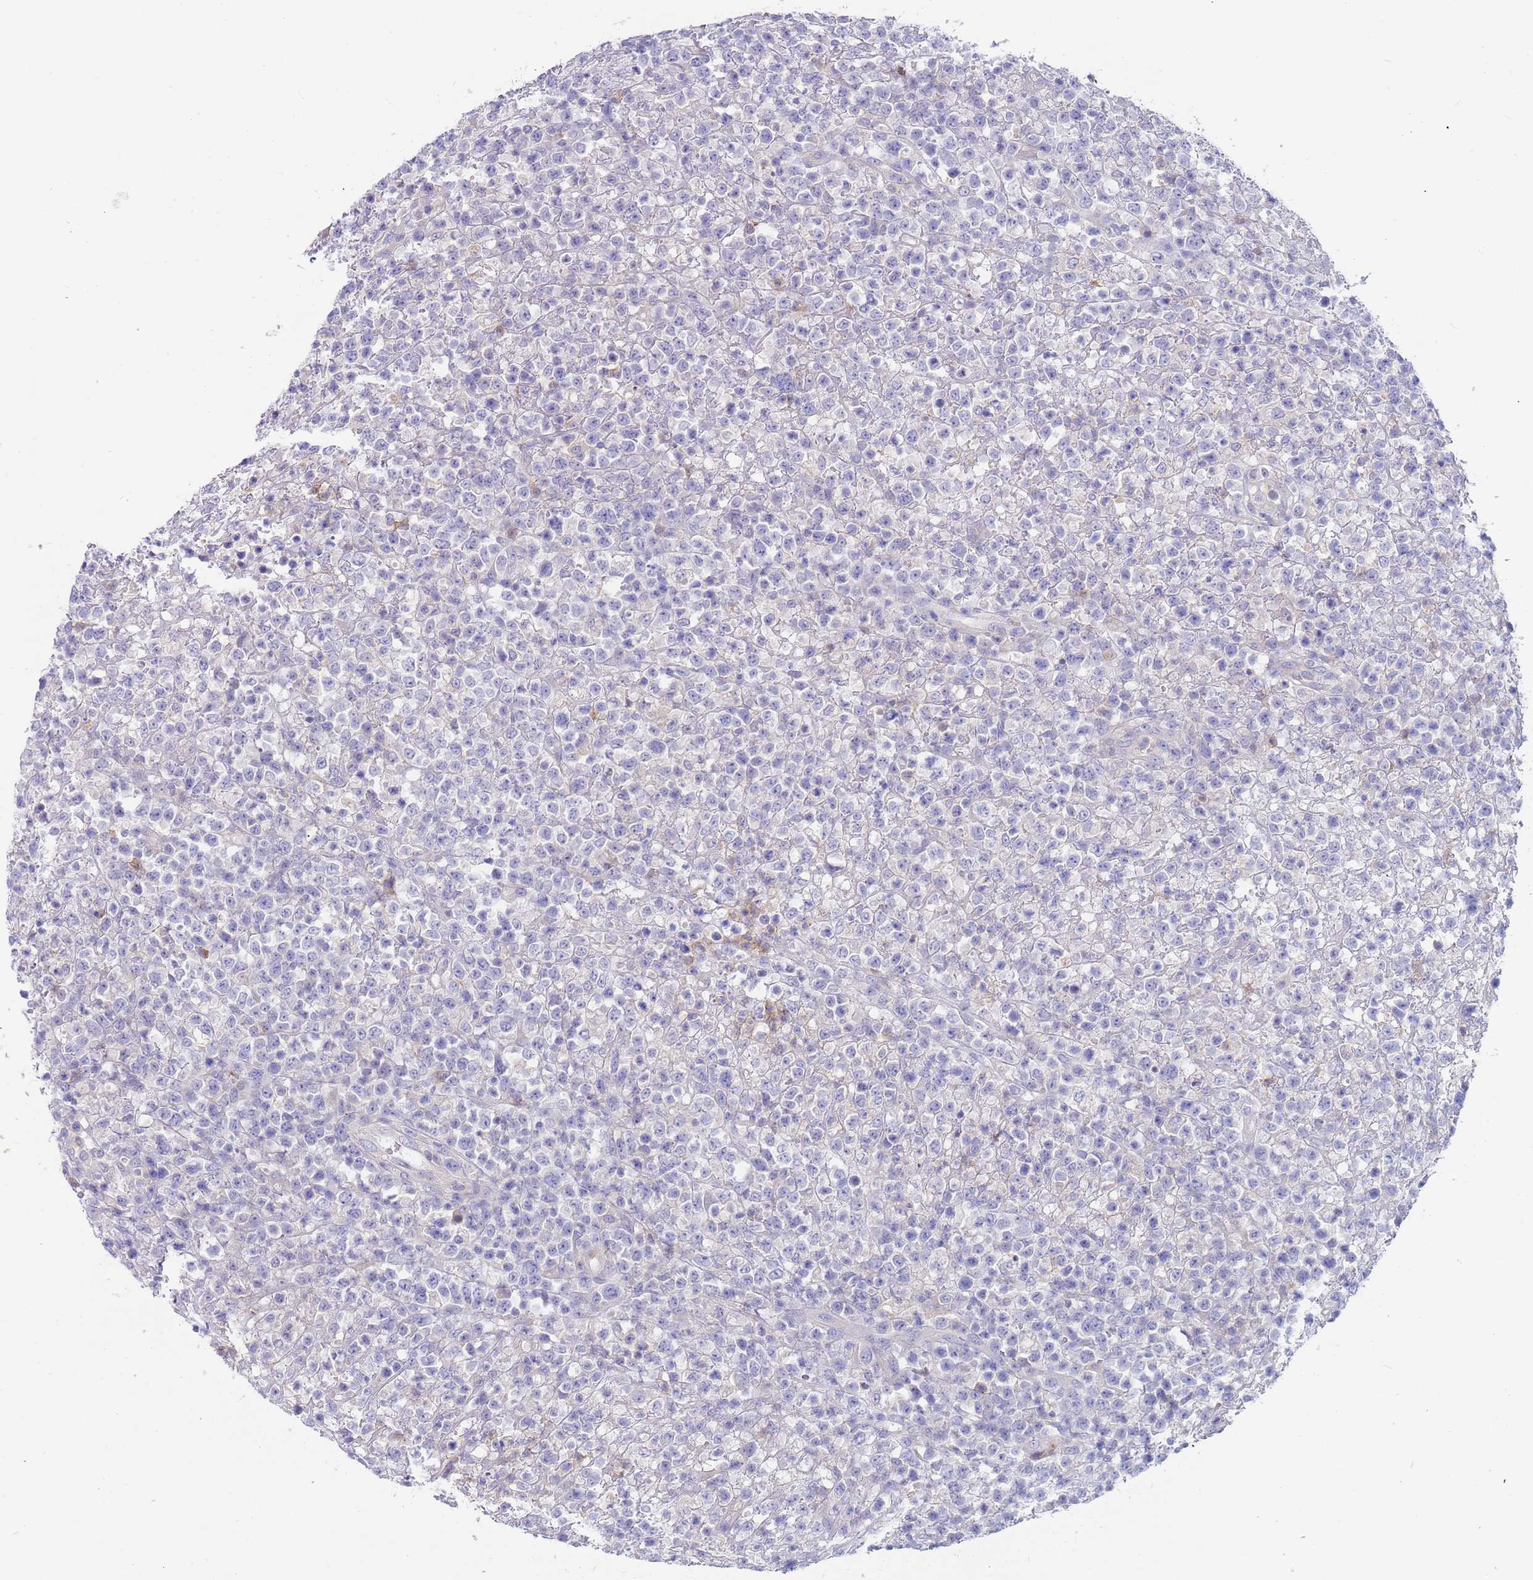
{"staining": {"intensity": "negative", "quantity": "none", "location": "none"}, "tissue": "lymphoma", "cell_type": "Tumor cells", "image_type": "cancer", "snomed": [{"axis": "morphology", "description": "Malignant lymphoma, non-Hodgkin's type, High grade"}, {"axis": "topography", "description": "Colon"}], "caption": "Tumor cells show no significant positivity in high-grade malignant lymphoma, non-Hodgkin's type.", "gene": "TYW1", "patient": {"sex": "female", "age": 53}}